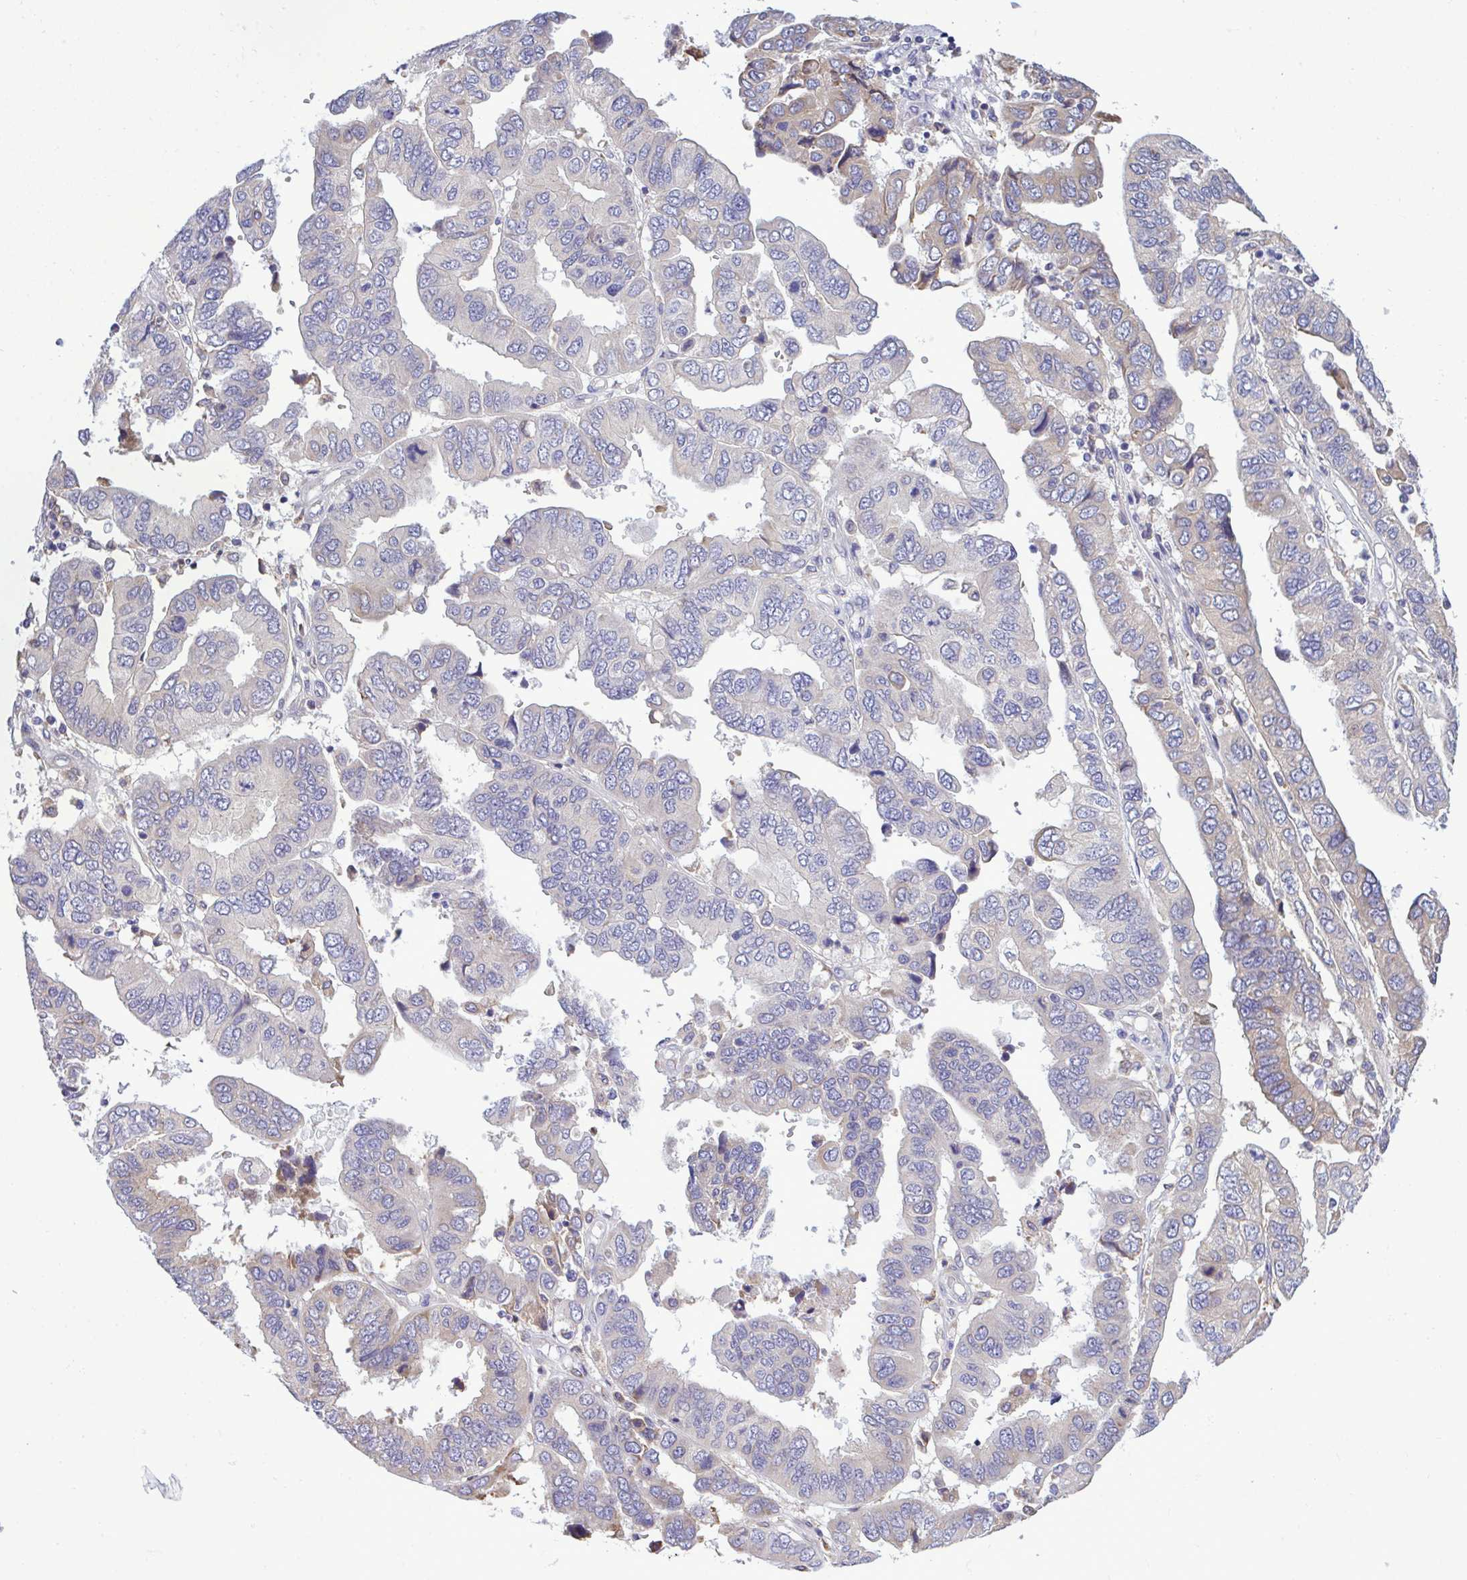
{"staining": {"intensity": "negative", "quantity": "none", "location": "none"}, "tissue": "ovarian cancer", "cell_type": "Tumor cells", "image_type": "cancer", "snomed": [{"axis": "morphology", "description": "Cystadenocarcinoma, serous, NOS"}, {"axis": "topography", "description": "Ovary"}], "caption": "Immunohistochemistry photomicrograph of neoplastic tissue: human ovarian cancer (serous cystadenocarcinoma) stained with DAB shows no significant protein expression in tumor cells. (DAB IHC with hematoxylin counter stain).", "gene": "PIGK", "patient": {"sex": "female", "age": 79}}